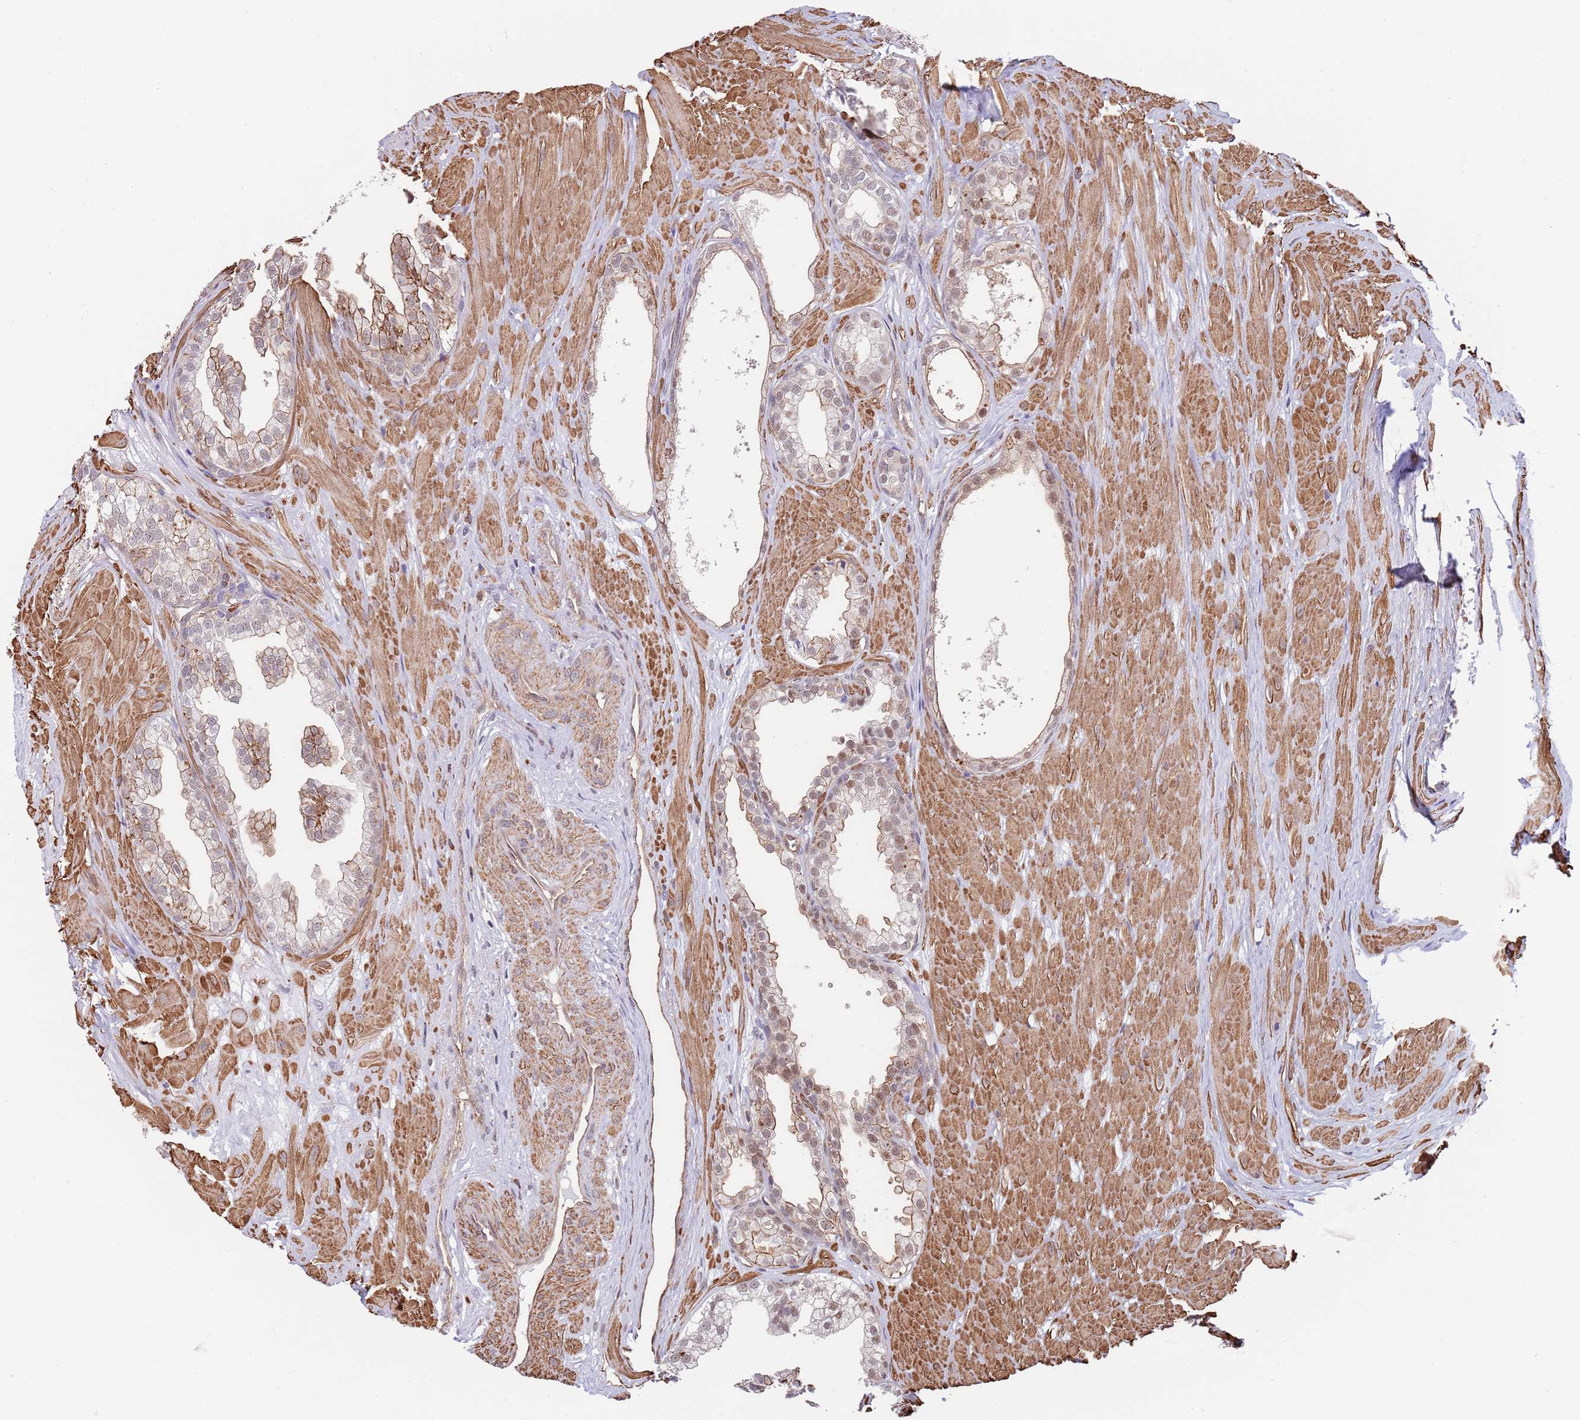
{"staining": {"intensity": "moderate", "quantity": ">75%", "location": "cytoplasmic/membranous,nuclear"}, "tissue": "prostate", "cell_type": "Glandular cells", "image_type": "normal", "snomed": [{"axis": "morphology", "description": "Normal tissue, NOS"}, {"axis": "topography", "description": "Prostate"}, {"axis": "topography", "description": "Peripheral nerve tissue"}], "caption": "Protein staining exhibits moderate cytoplasmic/membranous,nuclear expression in about >75% of glandular cells in unremarkable prostate. The staining was performed using DAB, with brown indicating positive protein expression. Nuclei are stained blue with hematoxylin.", "gene": "BPNT1", "patient": {"sex": "male", "age": 55}}